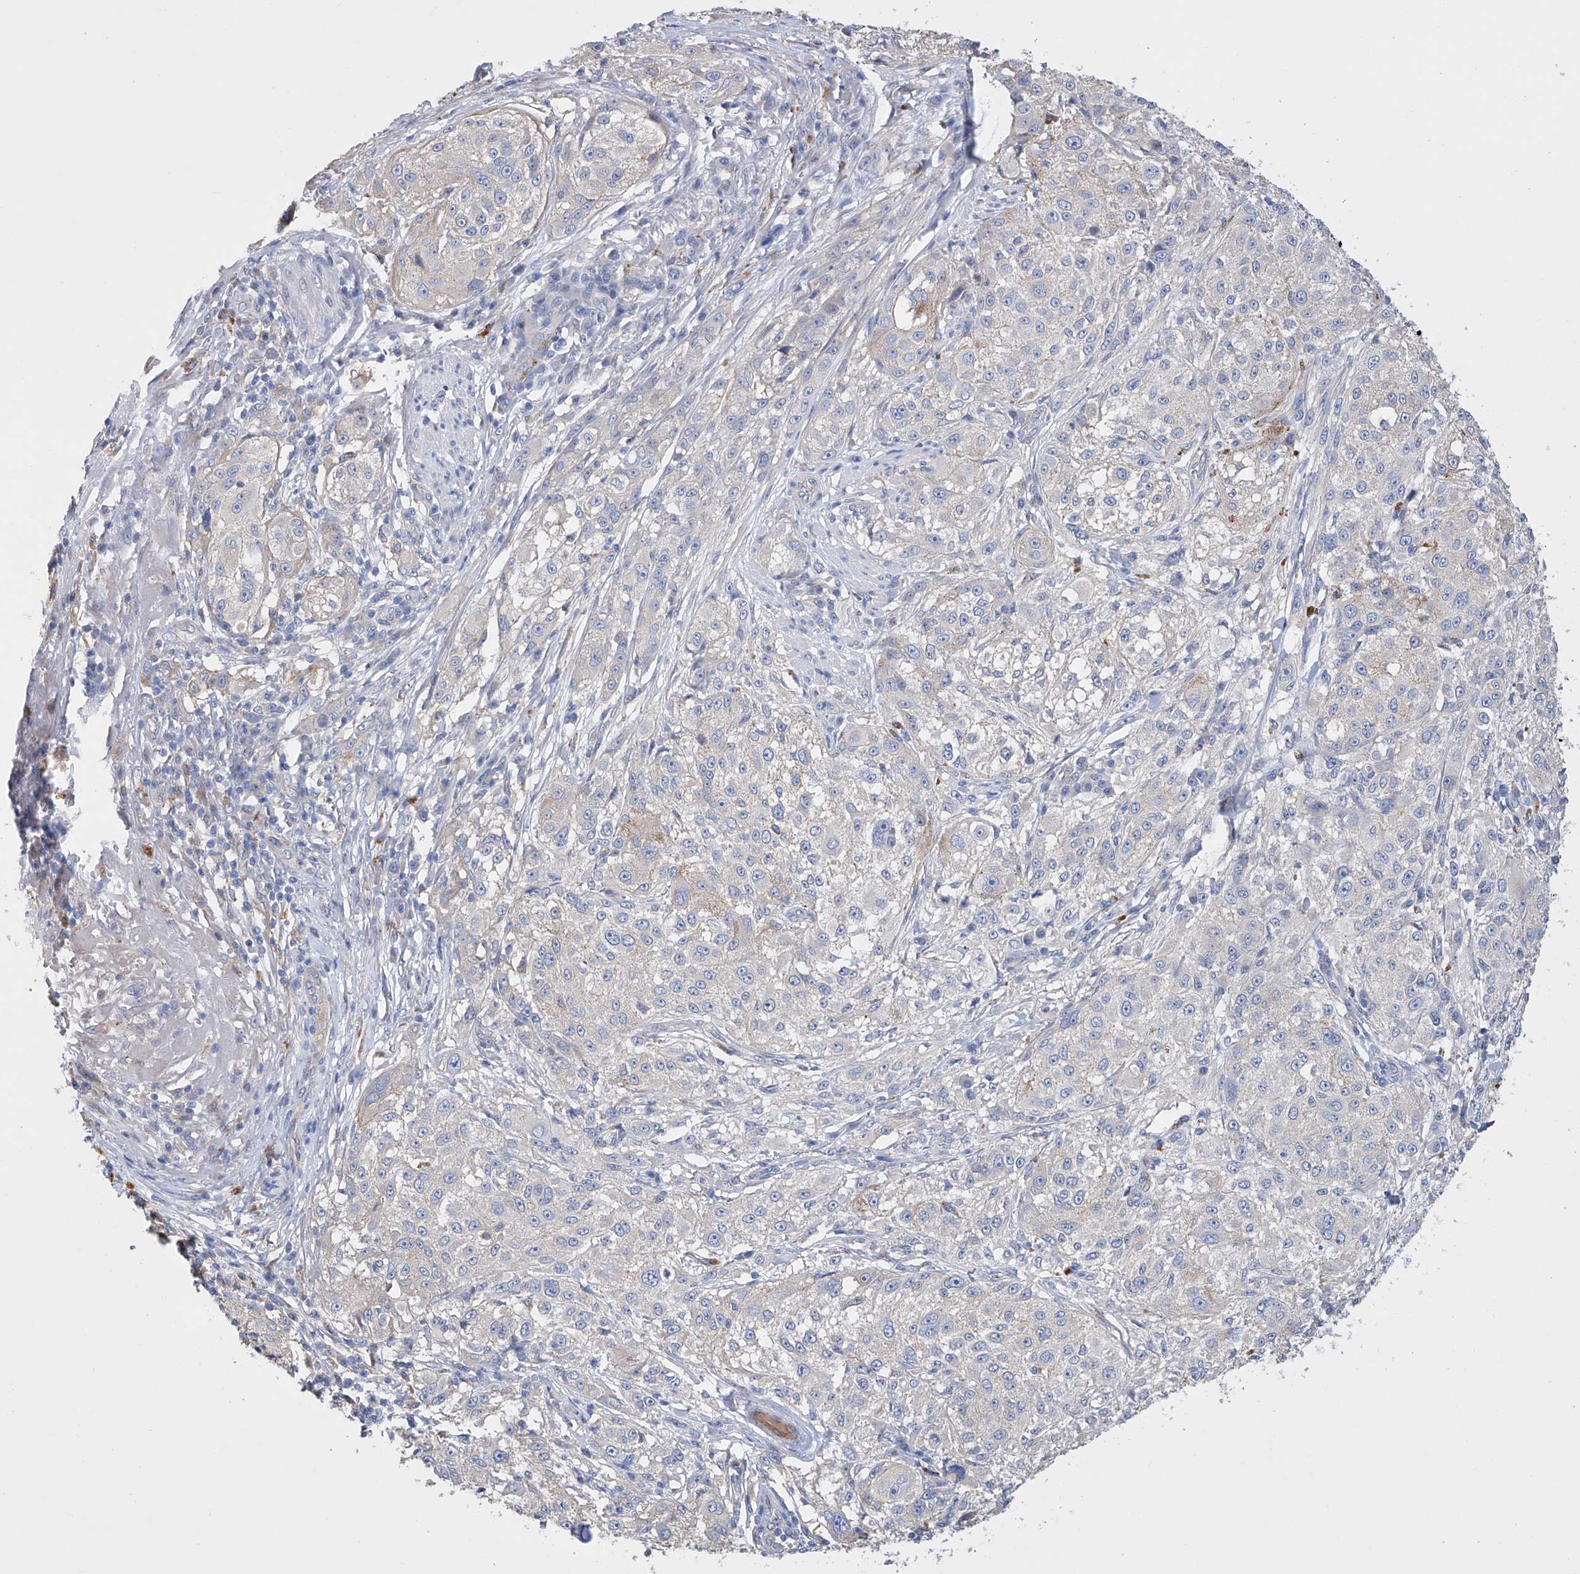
{"staining": {"intensity": "negative", "quantity": "none", "location": "none"}, "tissue": "melanoma", "cell_type": "Tumor cells", "image_type": "cancer", "snomed": [{"axis": "morphology", "description": "Necrosis, NOS"}, {"axis": "morphology", "description": "Malignant melanoma, NOS"}, {"axis": "topography", "description": "Skin"}], "caption": "High magnification brightfield microscopy of malignant melanoma stained with DAB (brown) and counterstained with hematoxylin (blue): tumor cells show no significant expression. Brightfield microscopy of immunohistochemistry (IHC) stained with DAB (3,3'-diaminobenzidine) (brown) and hematoxylin (blue), captured at high magnification.", "gene": "AFG1L", "patient": {"sex": "female", "age": 87}}